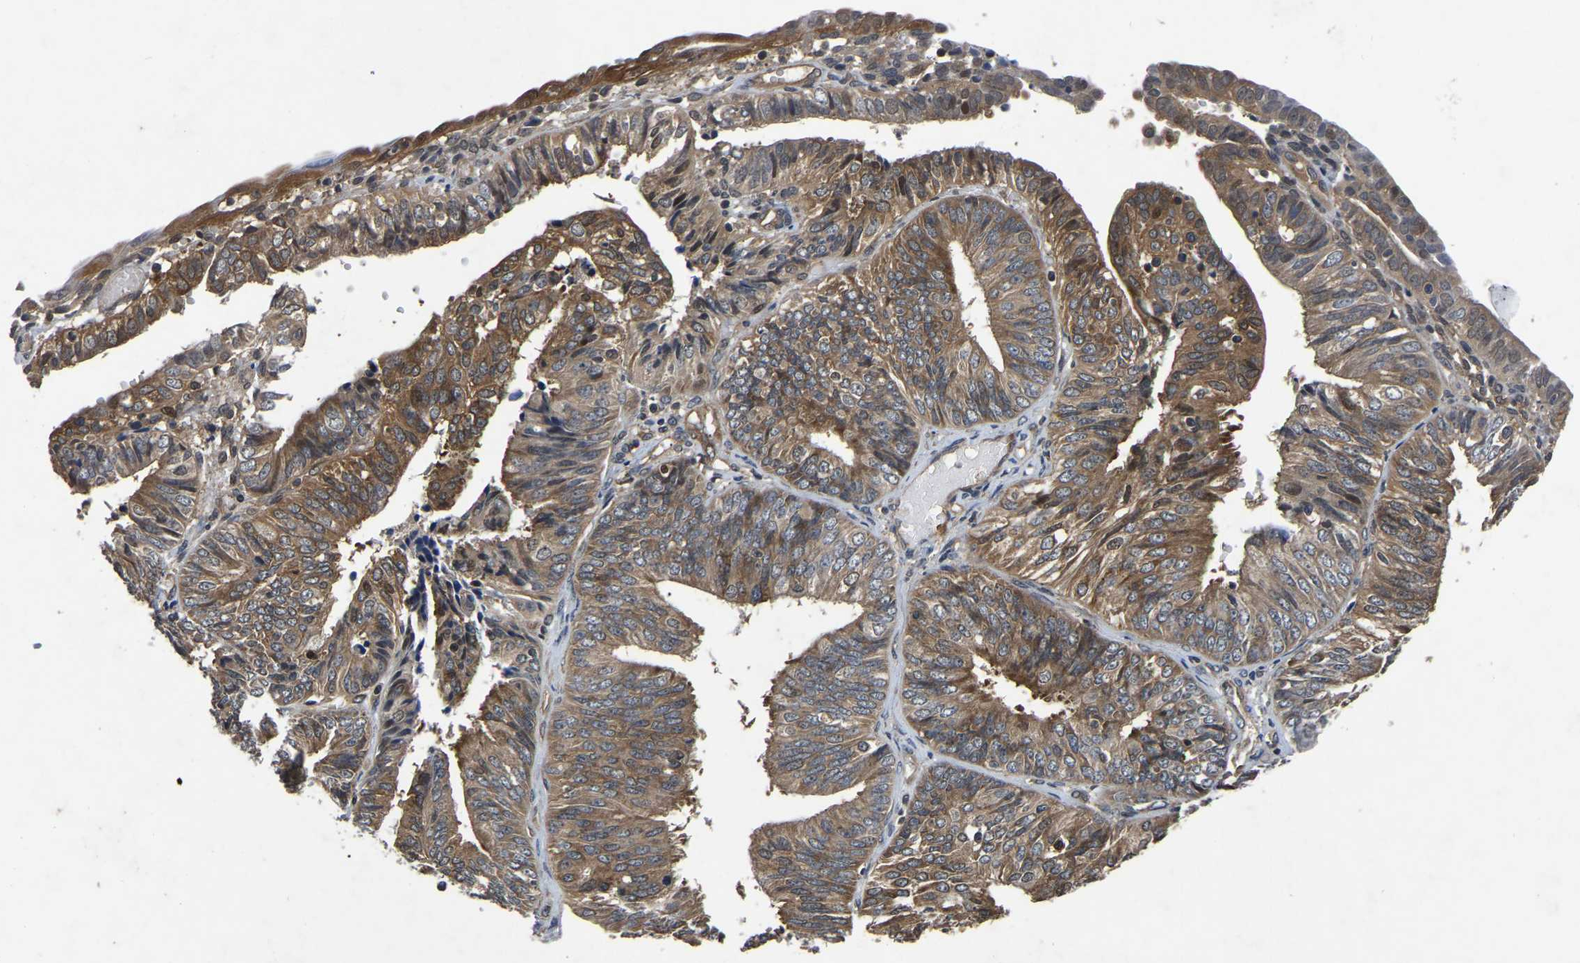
{"staining": {"intensity": "moderate", "quantity": ">75%", "location": "cytoplasmic/membranous"}, "tissue": "endometrial cancer", "cell_type": "Tumor cells", "image_type": "cancer", "snomed": [{"axis": "morphology", "description": "Adenocarcinoma, NOS"}, {"axis": "topography", "description": "Endometrium"}], "caption": "IHC image of neoplastic tissue: endometrial cancer (adenocarcinoma) stained using immunohistochemistry (IHC) reveals medium levels of moderate protein expression localized specifically in the cytoplasmic/membranous of tumor cells, appearing as a cytoplasmic/membranous brown color.", "gene": "FGD5", "patient": {"sex": "female", "age": 58}}